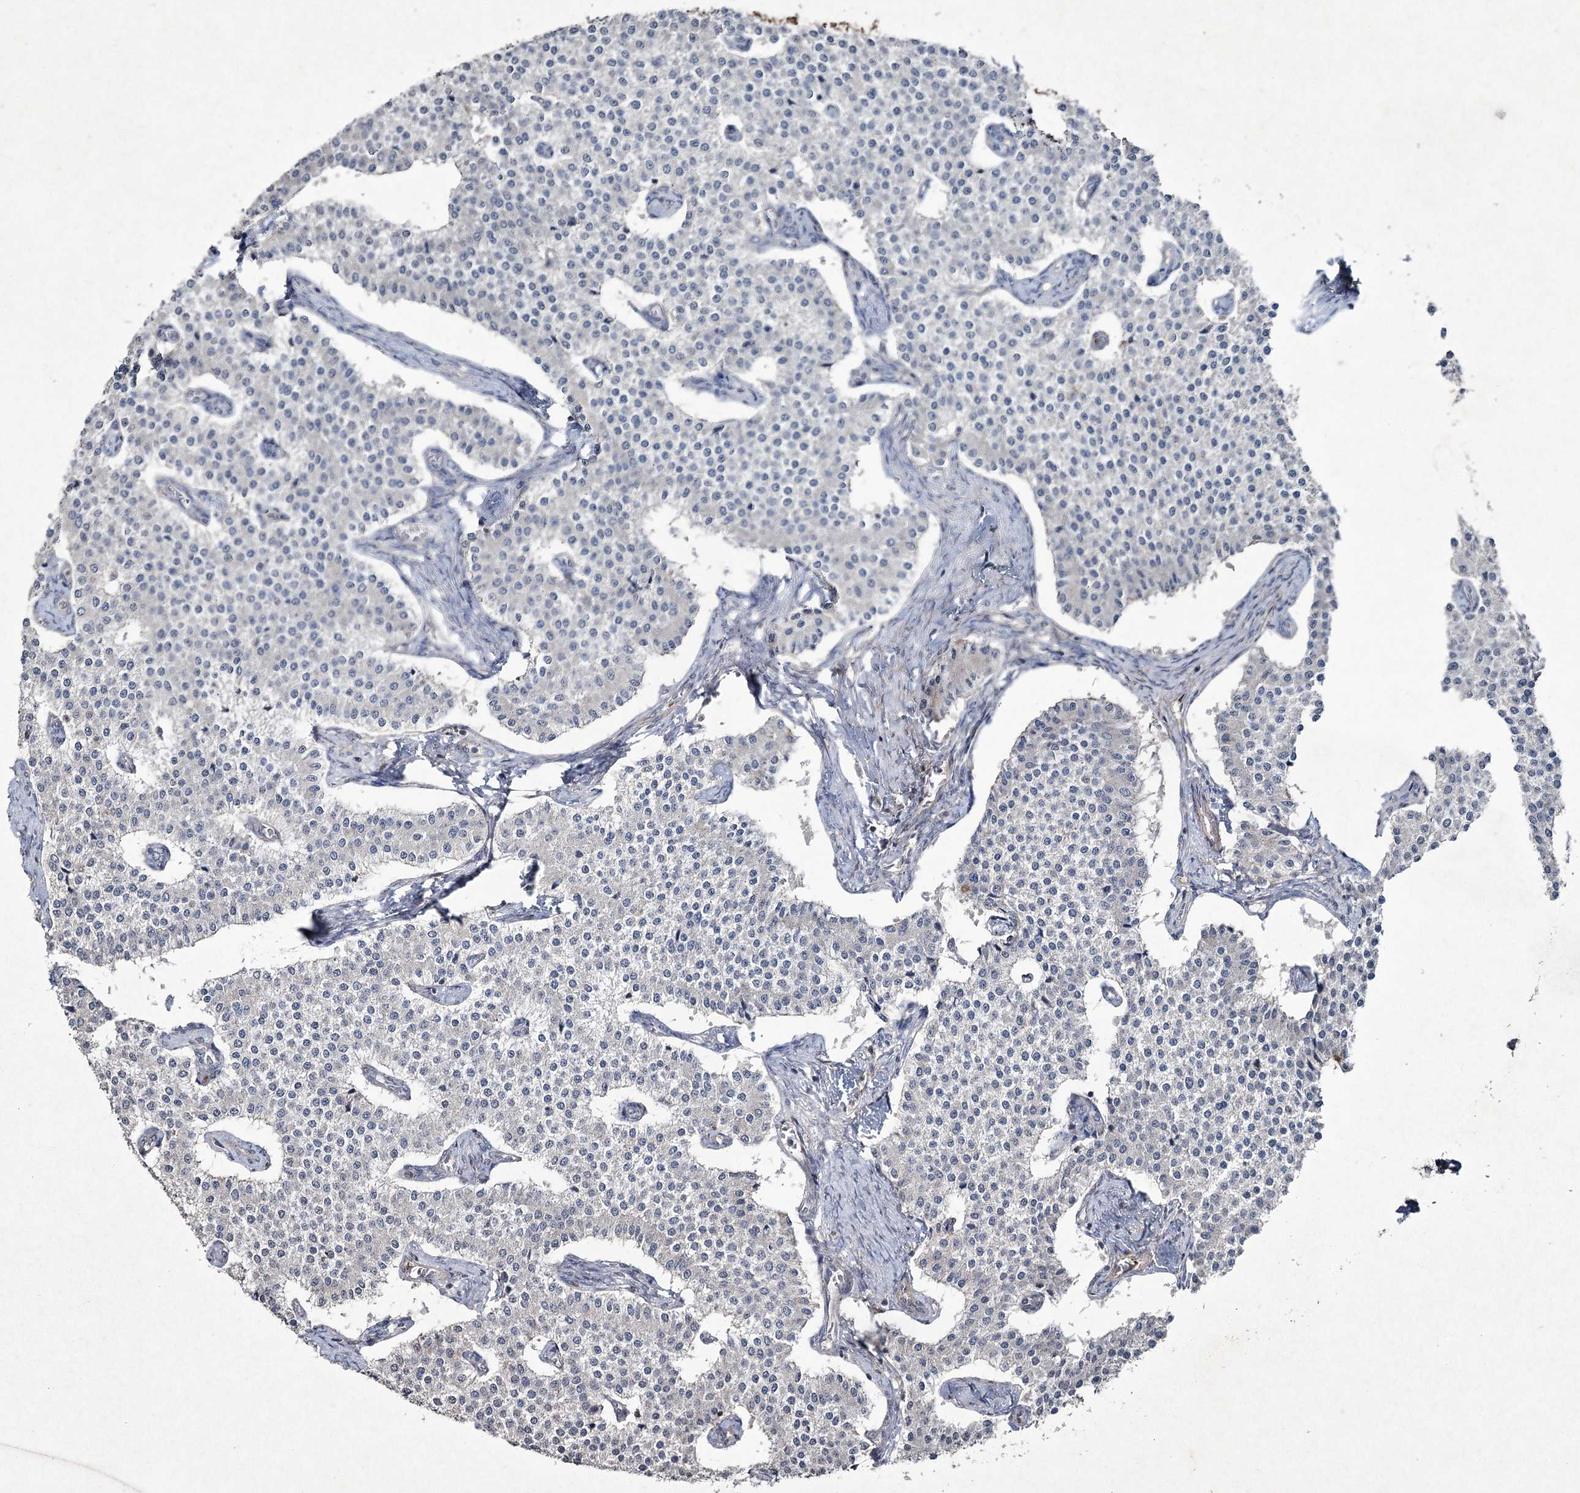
{"staining": {"intensity": "negative", "quantity": "none", "location": "none"}, "tissue": "carcinoid", "cell_type": "Tumor cells", "image_type": "cancer", "snomed": [{"axis": "morphology", "description": "Carcinoid, malignant, NOS"}, {"axis": "topography", "description": "Colon"}], "caption": "Immunohistochemistry (IHC) of carcinoid (malignant) demonstrates no staining in tumor cells.", "gene": "PGLYRP2", "patient": {"sex": "female", "age": 52}}